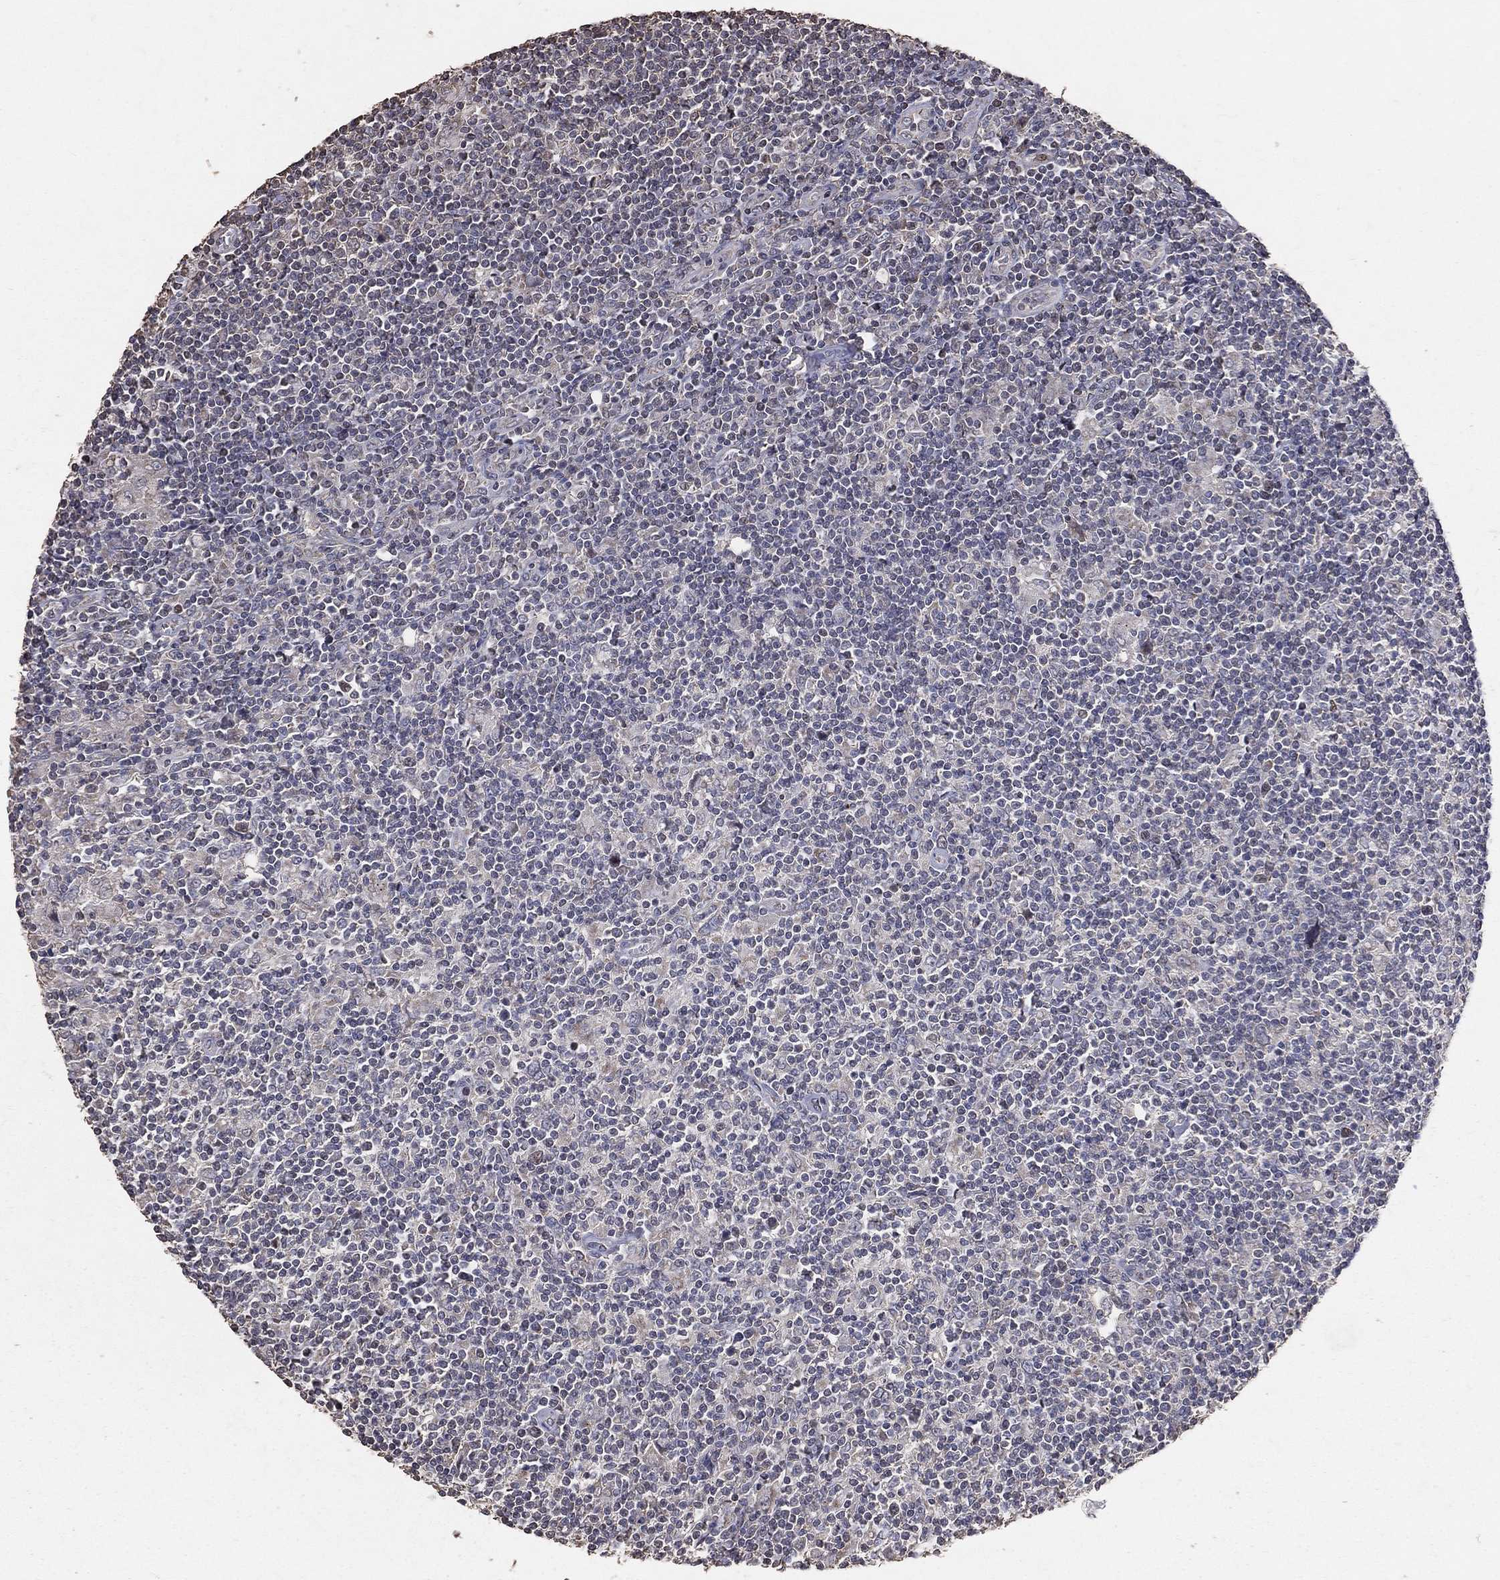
{"staining": {"intensity": "negative", "quantity": "none", "location": "none"}, "tissue": "lymphoma", "cell_type": "Tumor cells", "image_type": "cancer", "snomed": [{"axis": "morphology", "description": "Hodgkin's disease, NOS"}, {"axis": "topography", "description": "Lymph node"}], "caption": "There is no significant positivity in tumor cells of lymphoma. (Immunohistochemistry (ihc), brightfield microscopy, high magnification).", "gene": "LY6K", "patient": {"sex": "male", "age": 40}}